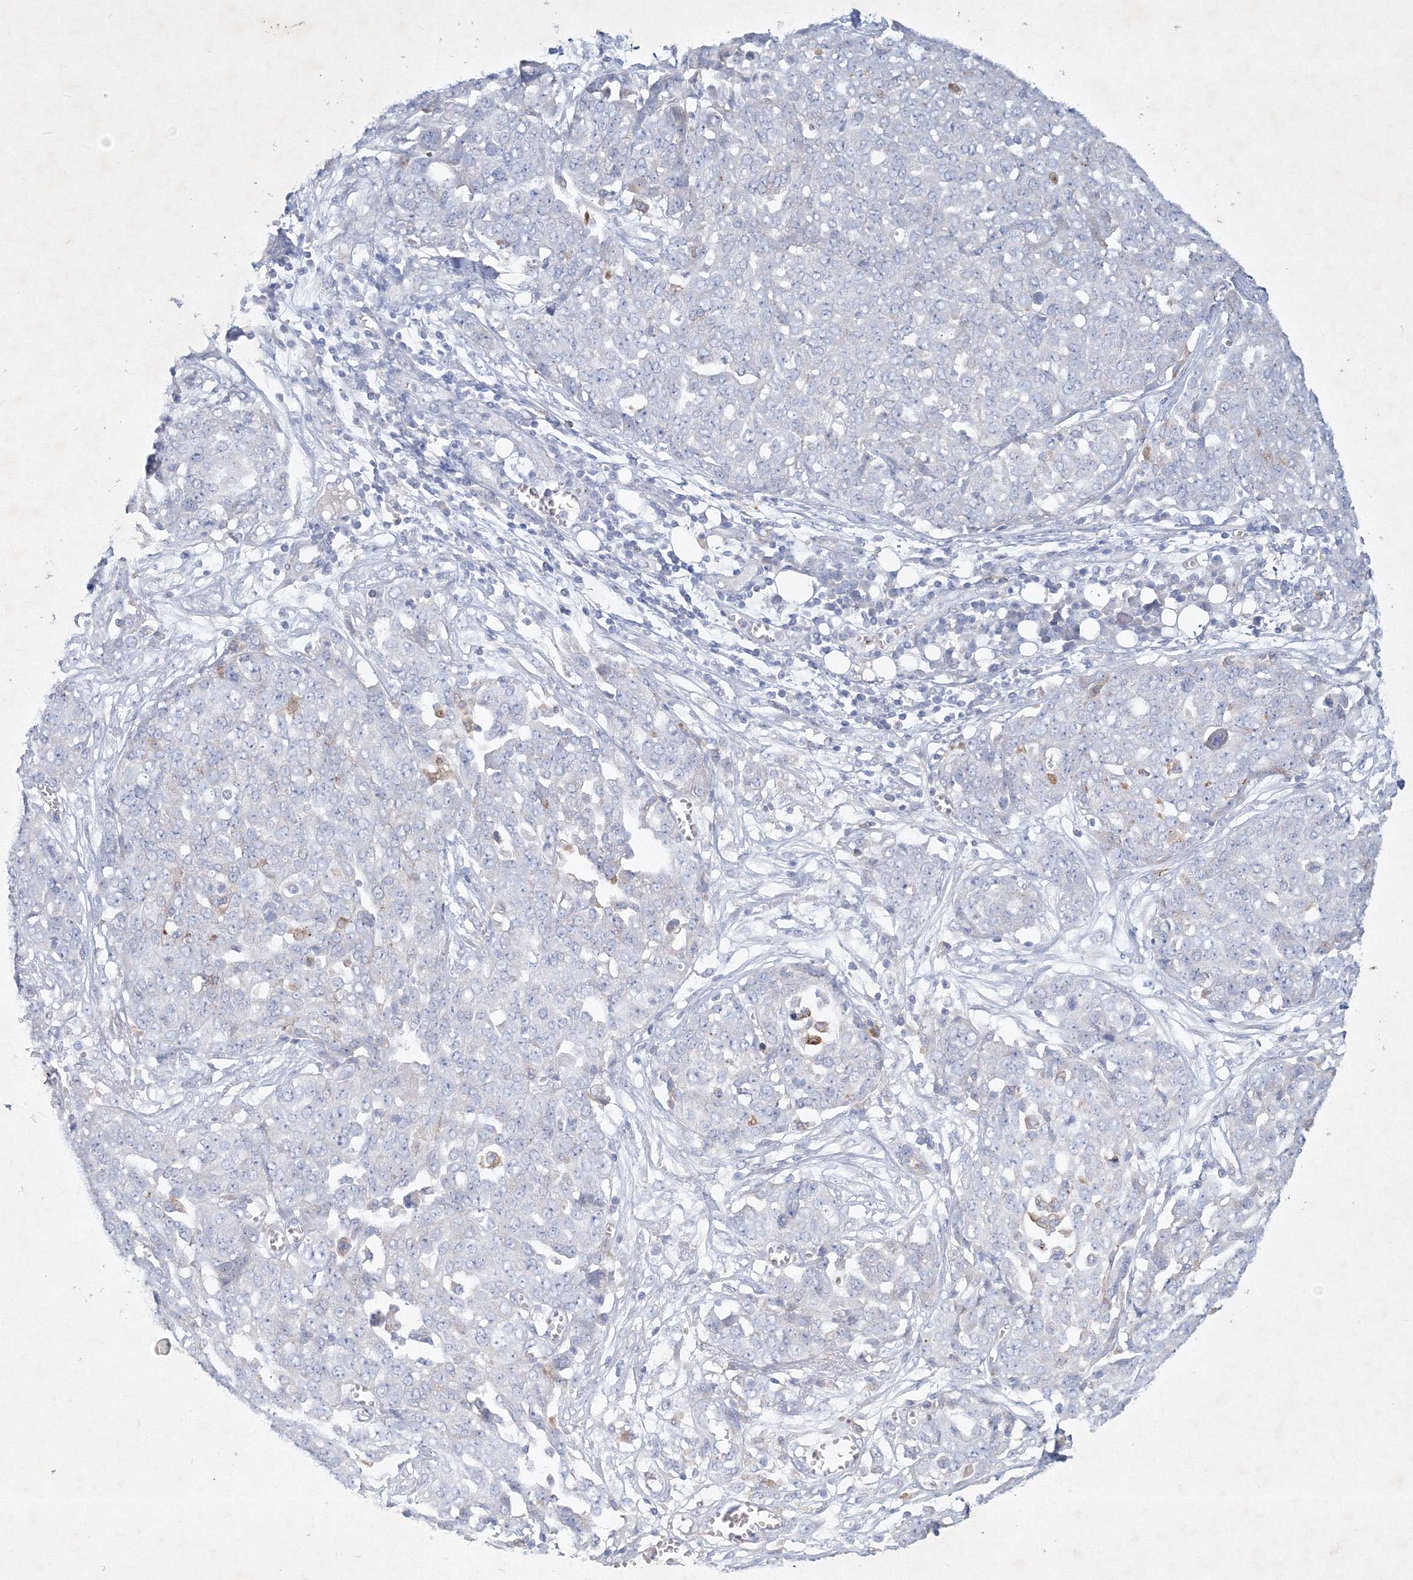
{"staining": {"intensity": "negative", "quantity": "none", "location": "none"}, "tissue": "ovarian cancer", "cell_type": "Tumor cells", "image_type": "cancer", "snomed": [{"axis": "morphology", "description": "Cystadenocarcinoma, serous, NOS"}, {"axis": "topography", "description": "Soft tissue"}, {"axis": "topography", "description": "Ovary"}], "caption": "Histopathology image shows no protein staining in tumor cells of ovarian cancer tissue.", "gene": "CXXC4", "patient": {"sex": "female", "age": 57}}